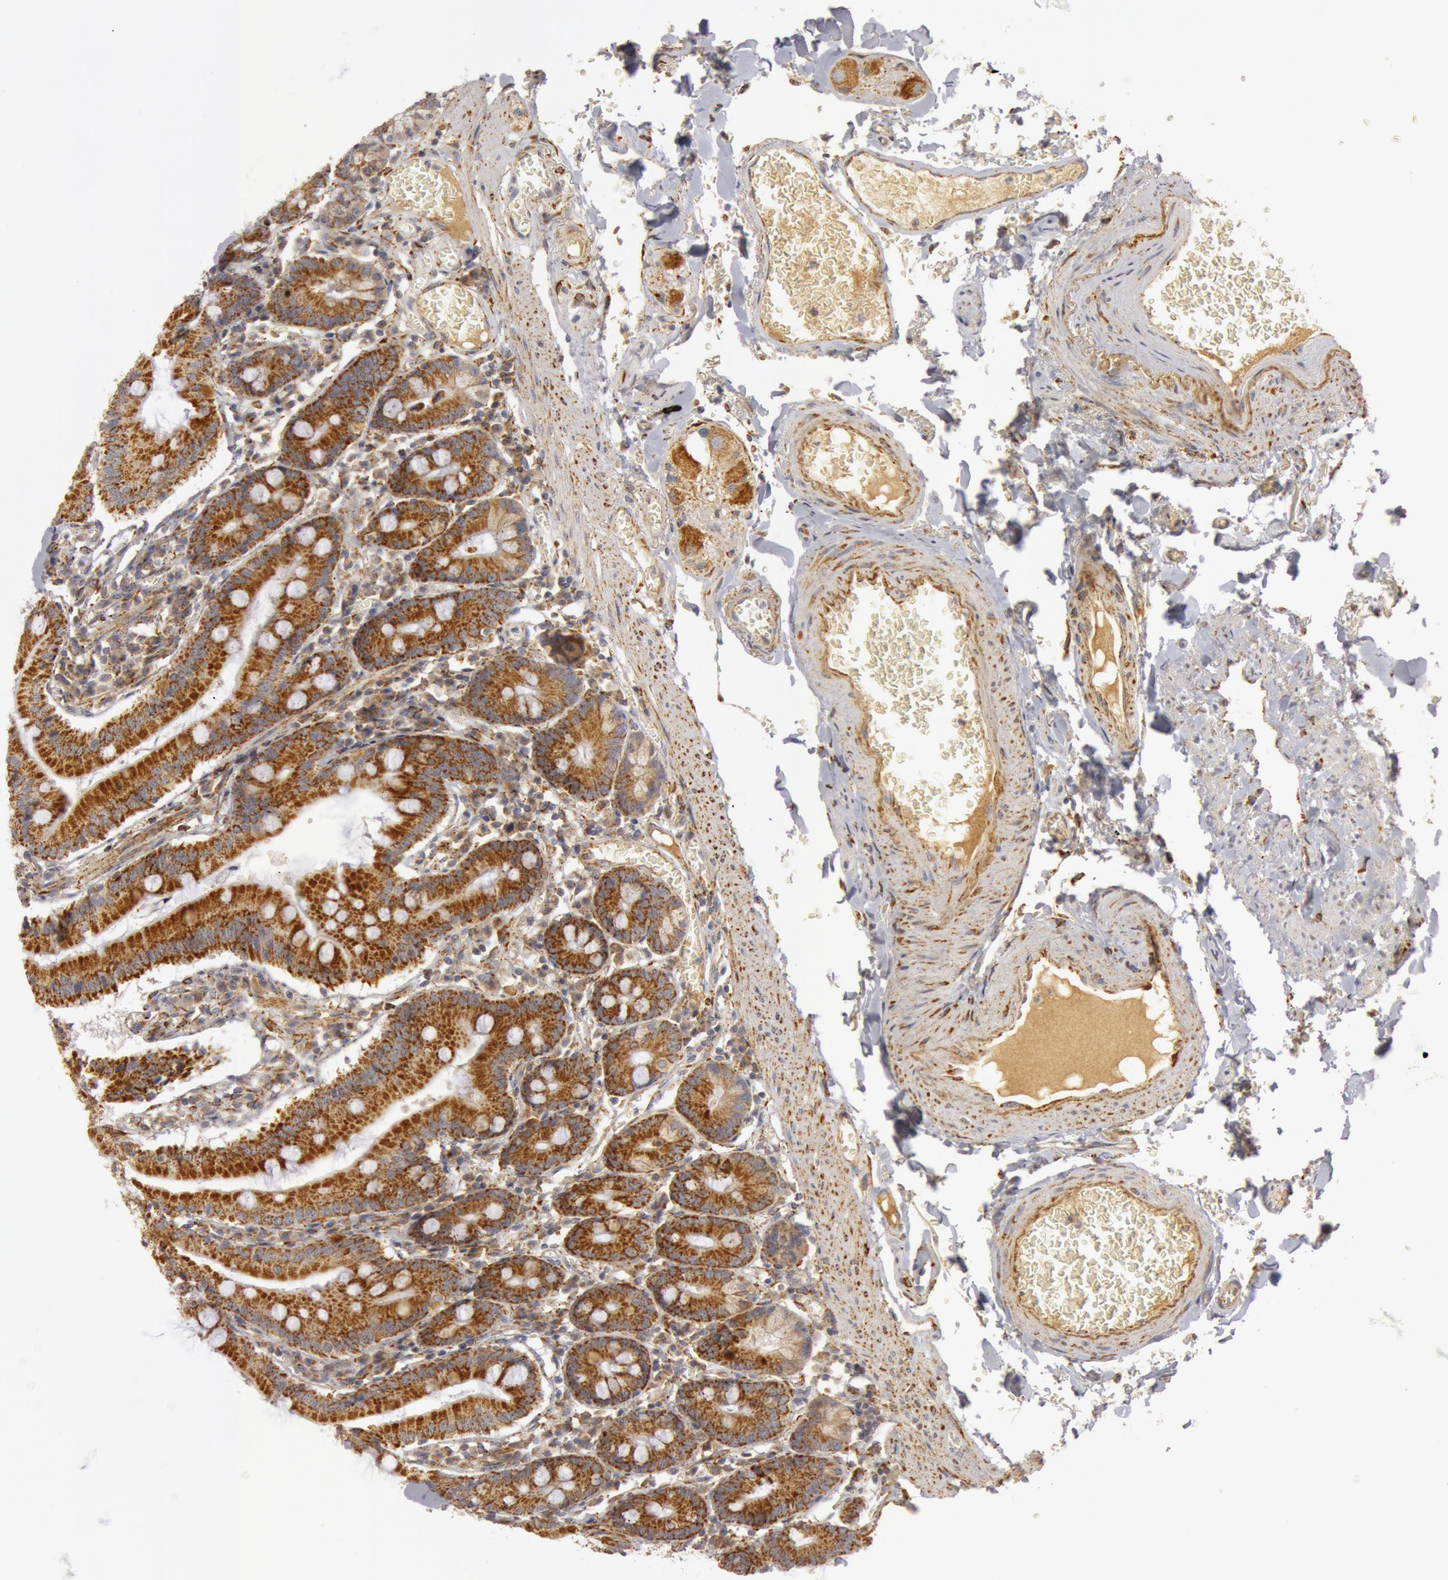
{"staining": {"intensity": "moderate", "quantity": ">75%", "location": "cytoplasmic/membranous"}, "tissue": "small intestine", "cell_type": "Glandular cells", "image_type": "normal", "snomed": [{"axis": "morphology", "description": "Normal tissue, NOS"}, {"axis": "topography", "description": "Small intestine"}], "caption": "Human small intestine stained for a protein (brown) displays moderate cytoplasmic/membranous positive staining in approximately >75% of glandular cells.", "gene": "C7", "patient": {"sex": "male", "age": 71}}